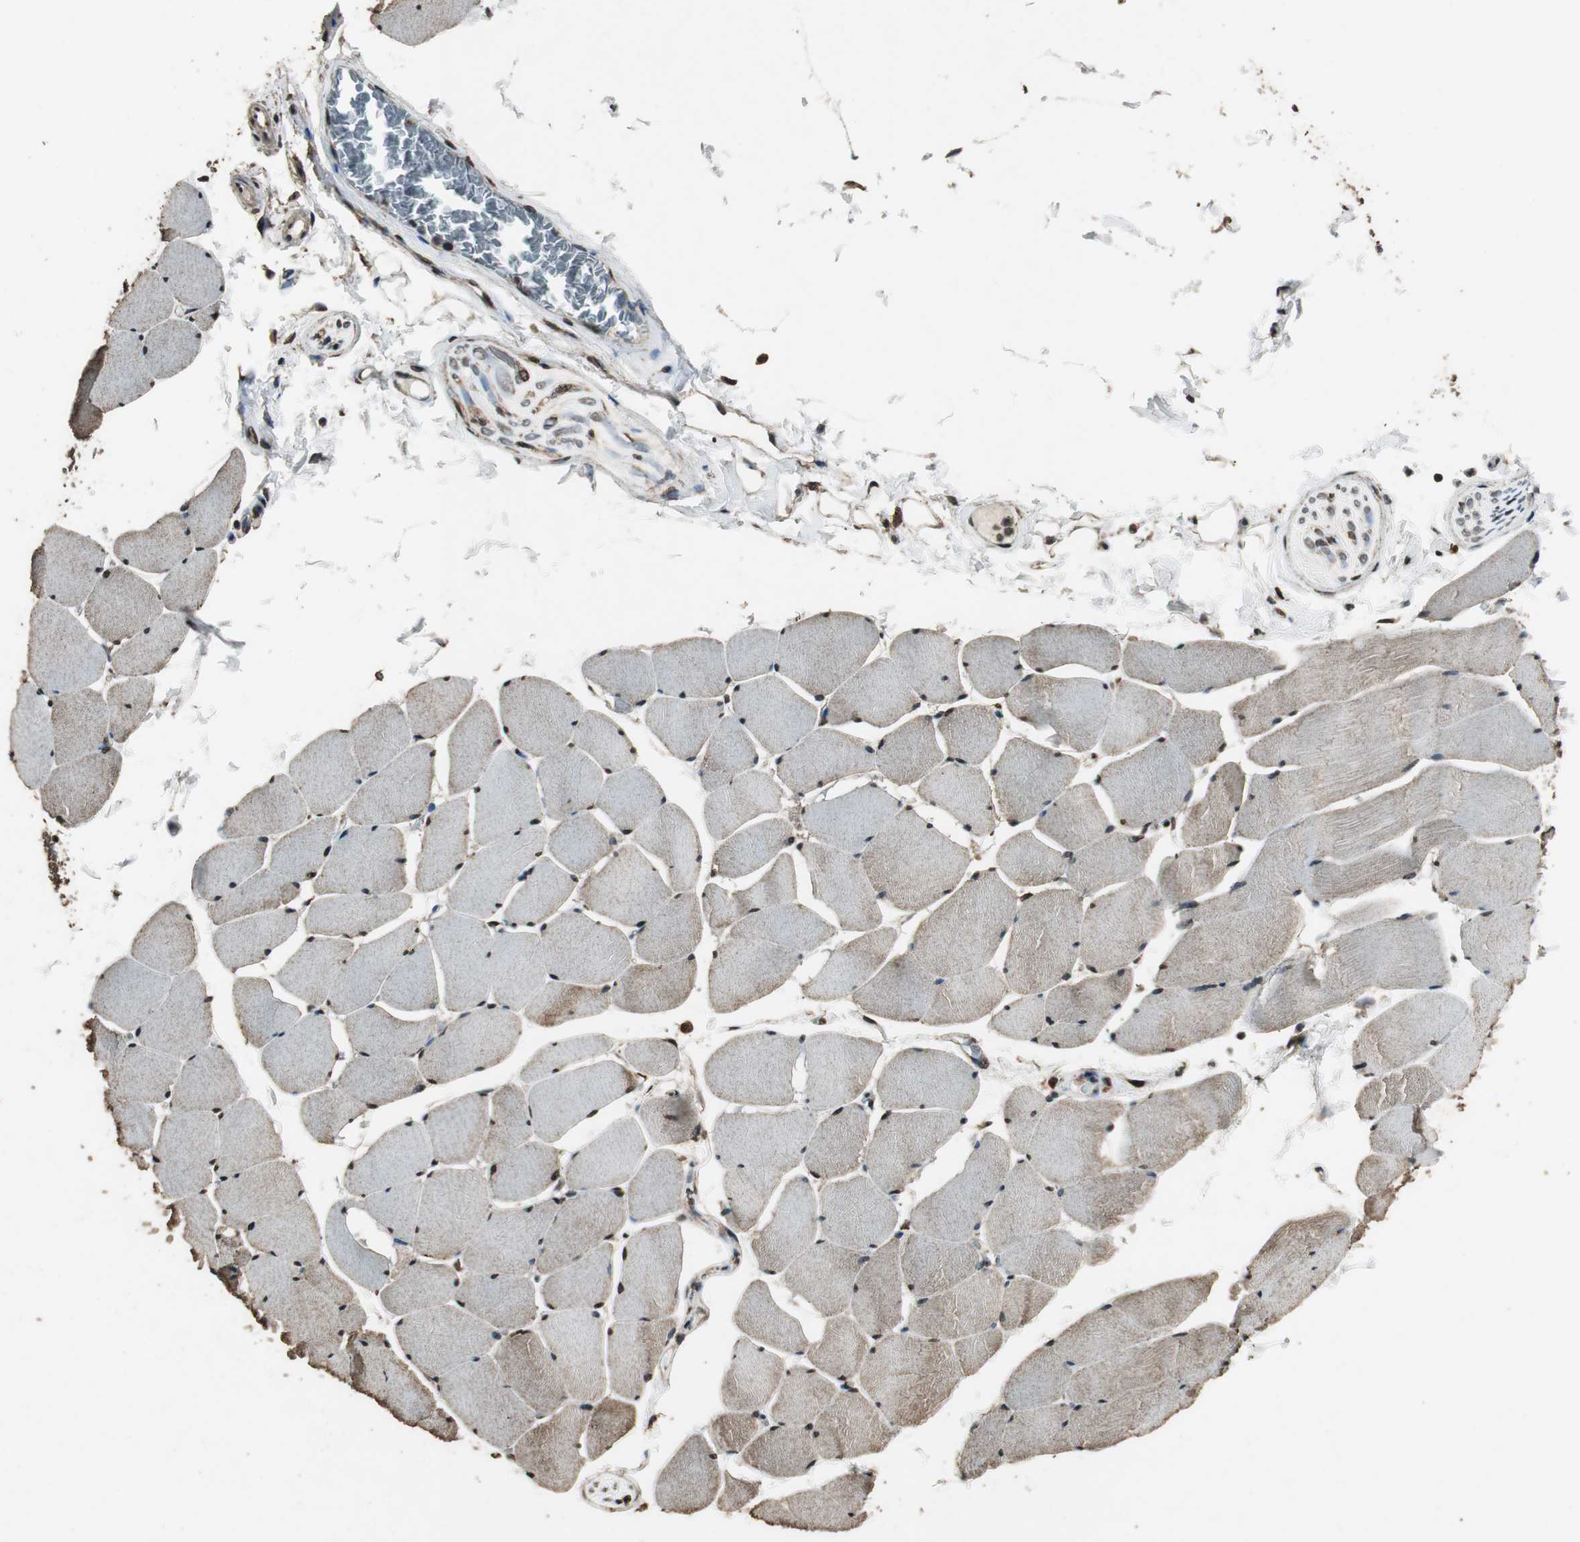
{"staining": {"intensity": "moderate", "quantity": ">75%", "location": "cytoplasmic/membranous,nuclear"}, "tissue": "skeletal muscle", "cell_type": "Myocytes", "image_type": "normal", "snomed": [{"axis": "morphology", "description": "Normal tissue, NOS"}, {"axis": "topography", "description": "Skeletal muscle"}], "caption": "Immunohistochemistry (IHC) of unremarkable skeletal muscle displays medium levels of moderate cytoplasmic/membranous,nuclear staining in about >75% of myocytes.", "gene": "PPP1R13B", "patient": {"sex": "male", "age": 62}}